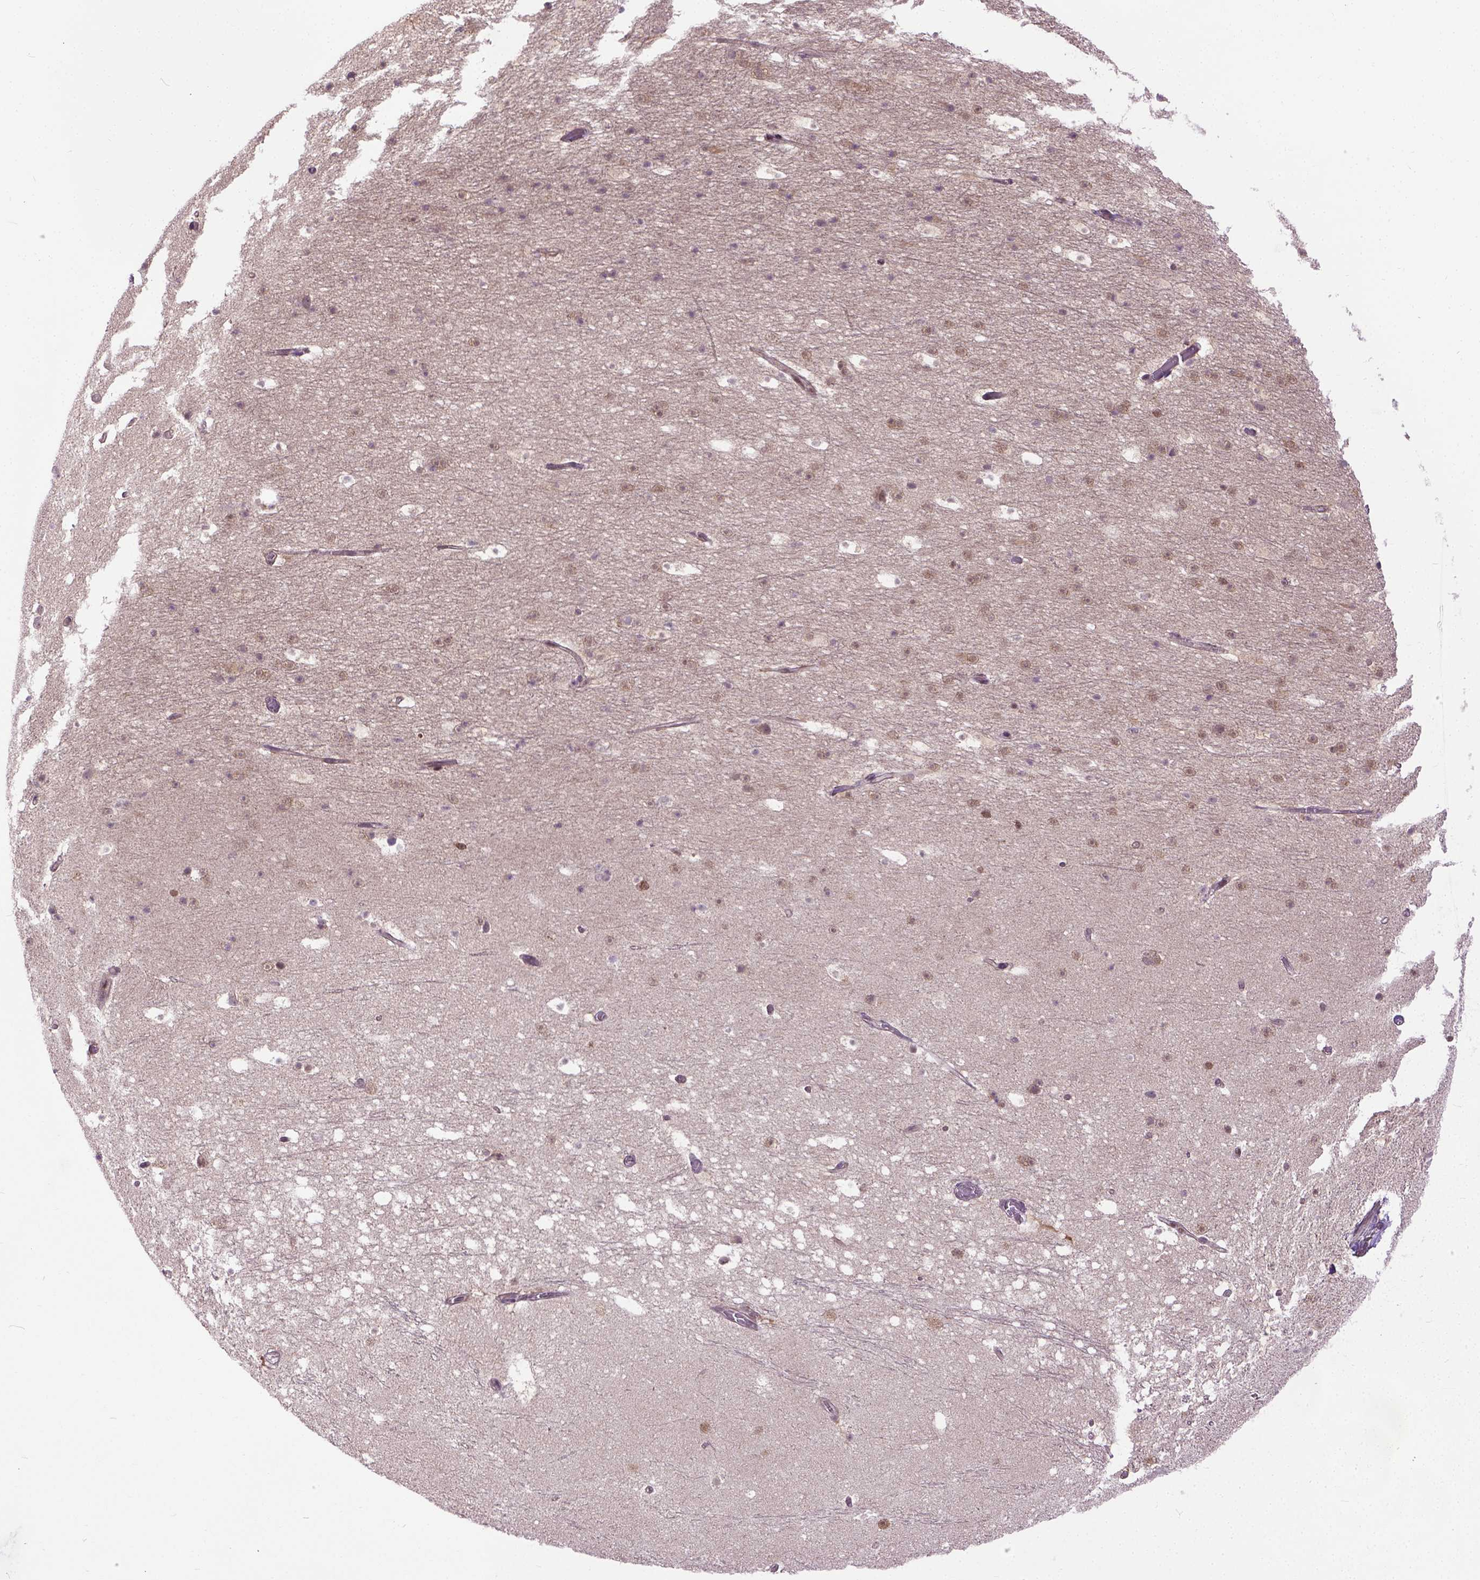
{"staining": {"intensity": "moderate", "quantity": "<25%", "location": "nuclear"}, "tissue": "hippocampus", "cell_type": "Glial cells", "image_type": "normal", "snomed": [{"axis": "morphology", "description": "Normal tissue, NOS"}, {"axis": "topography", "description": "Hippocampus"}], "caption": "An image of human hippocampus stained for a protein demonstrates moderate nuclear brown staining in glial cells.", "gene": "UBA3", "patient": {"sex": "male", "age": 26}}